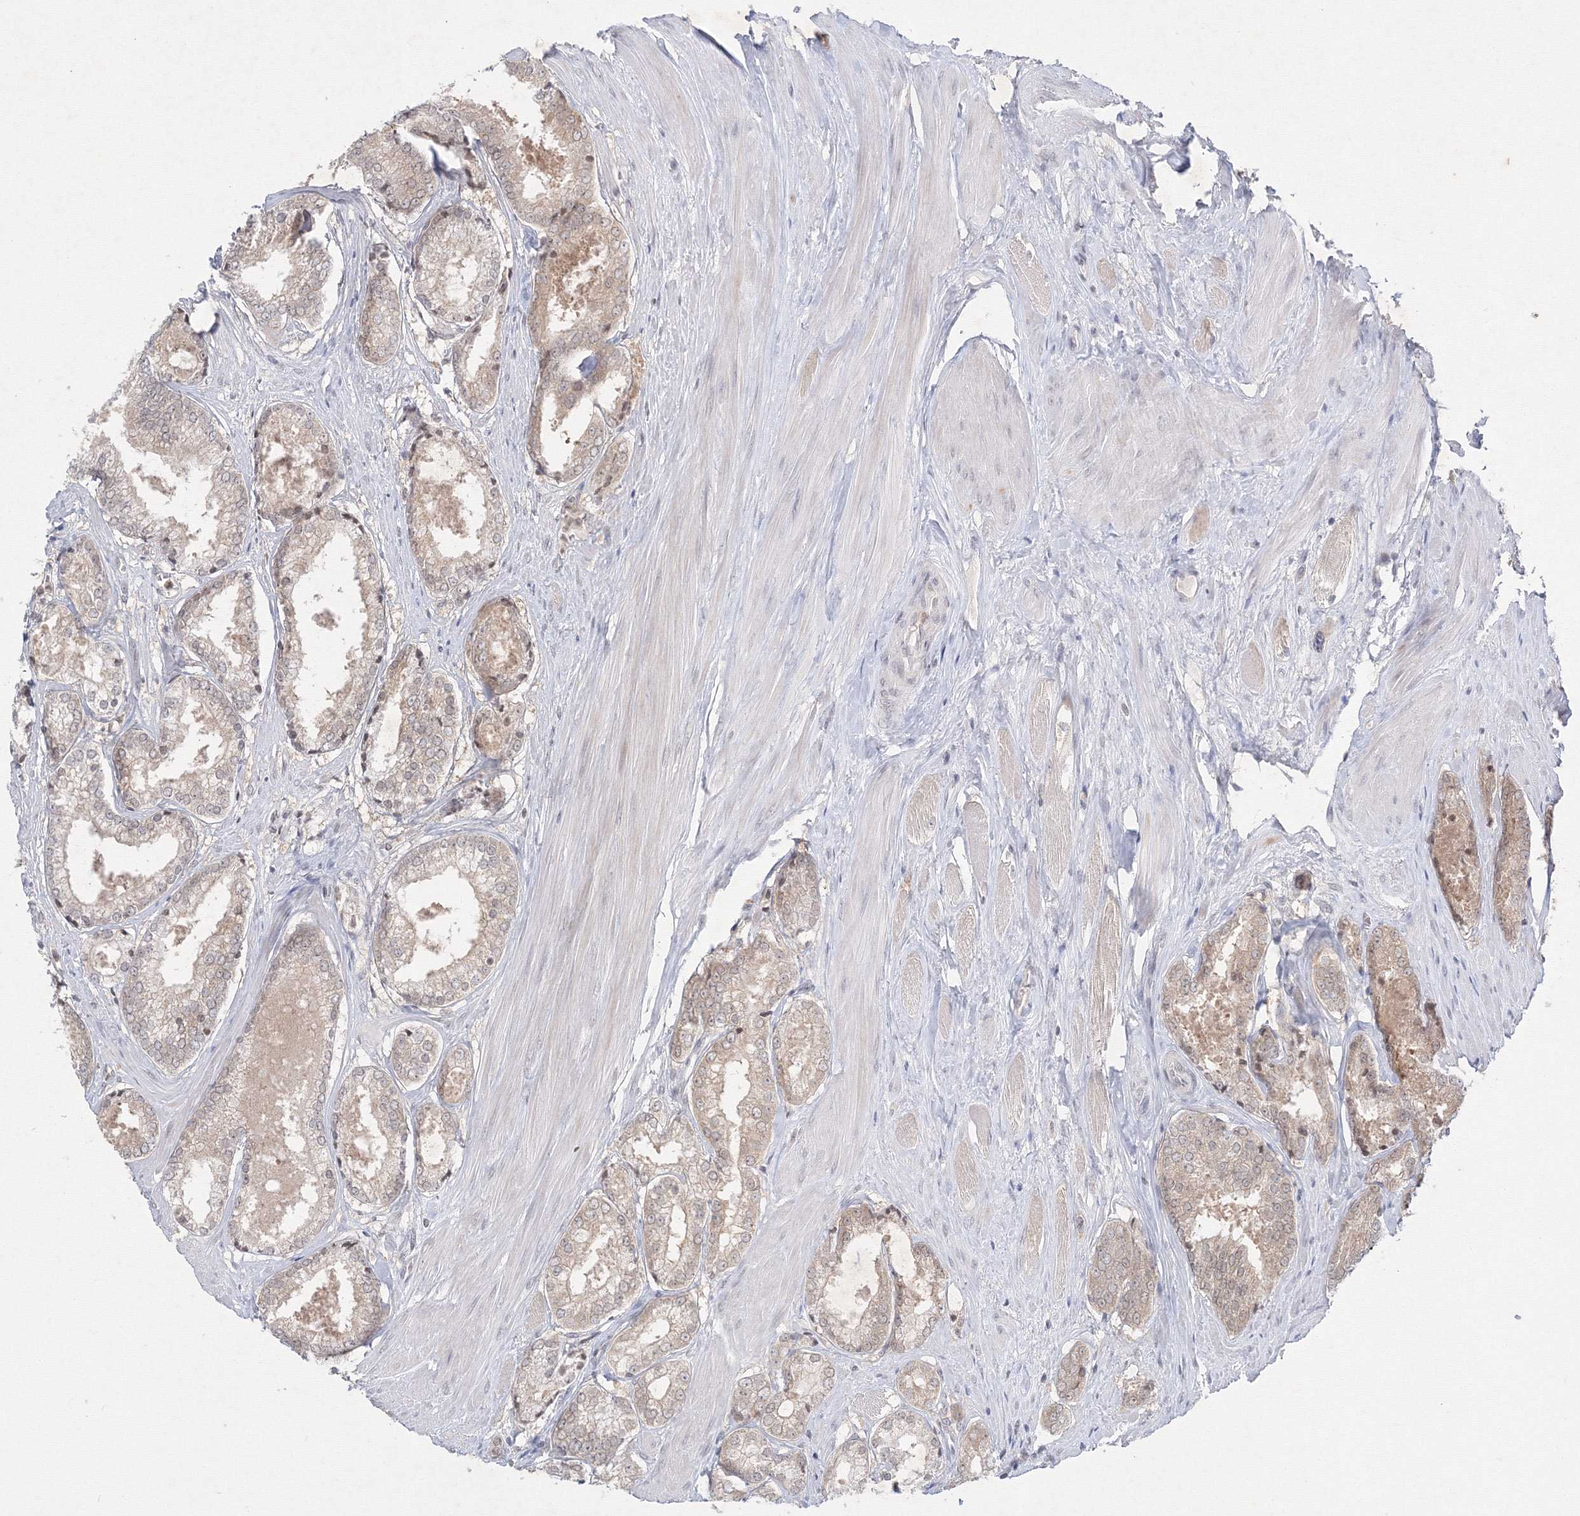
{"staining": {"intensity": "weak", "quantity": "25%-75%", "location": "cytoplasmic/membranous,nuclear"}, "tissue": "prostate cancer", "cell_type": "Tumor cells", "image_type": "cancer", "snomed": [{"axis": "morphology", "description": "Adenocarcinoma, Low grade"}, {"axis": "topography", "description": "Prostate"}], "caption": "High-power microscopy captured an IHC image of low-grade adenocarcinoma (prostate), revealing weak cytoplasmic/membranous and nuclear expression in approximately 25%-75% of tumor cells.", "gene": "NXPE3", "patient": {"sex": "male", "age": 64}}